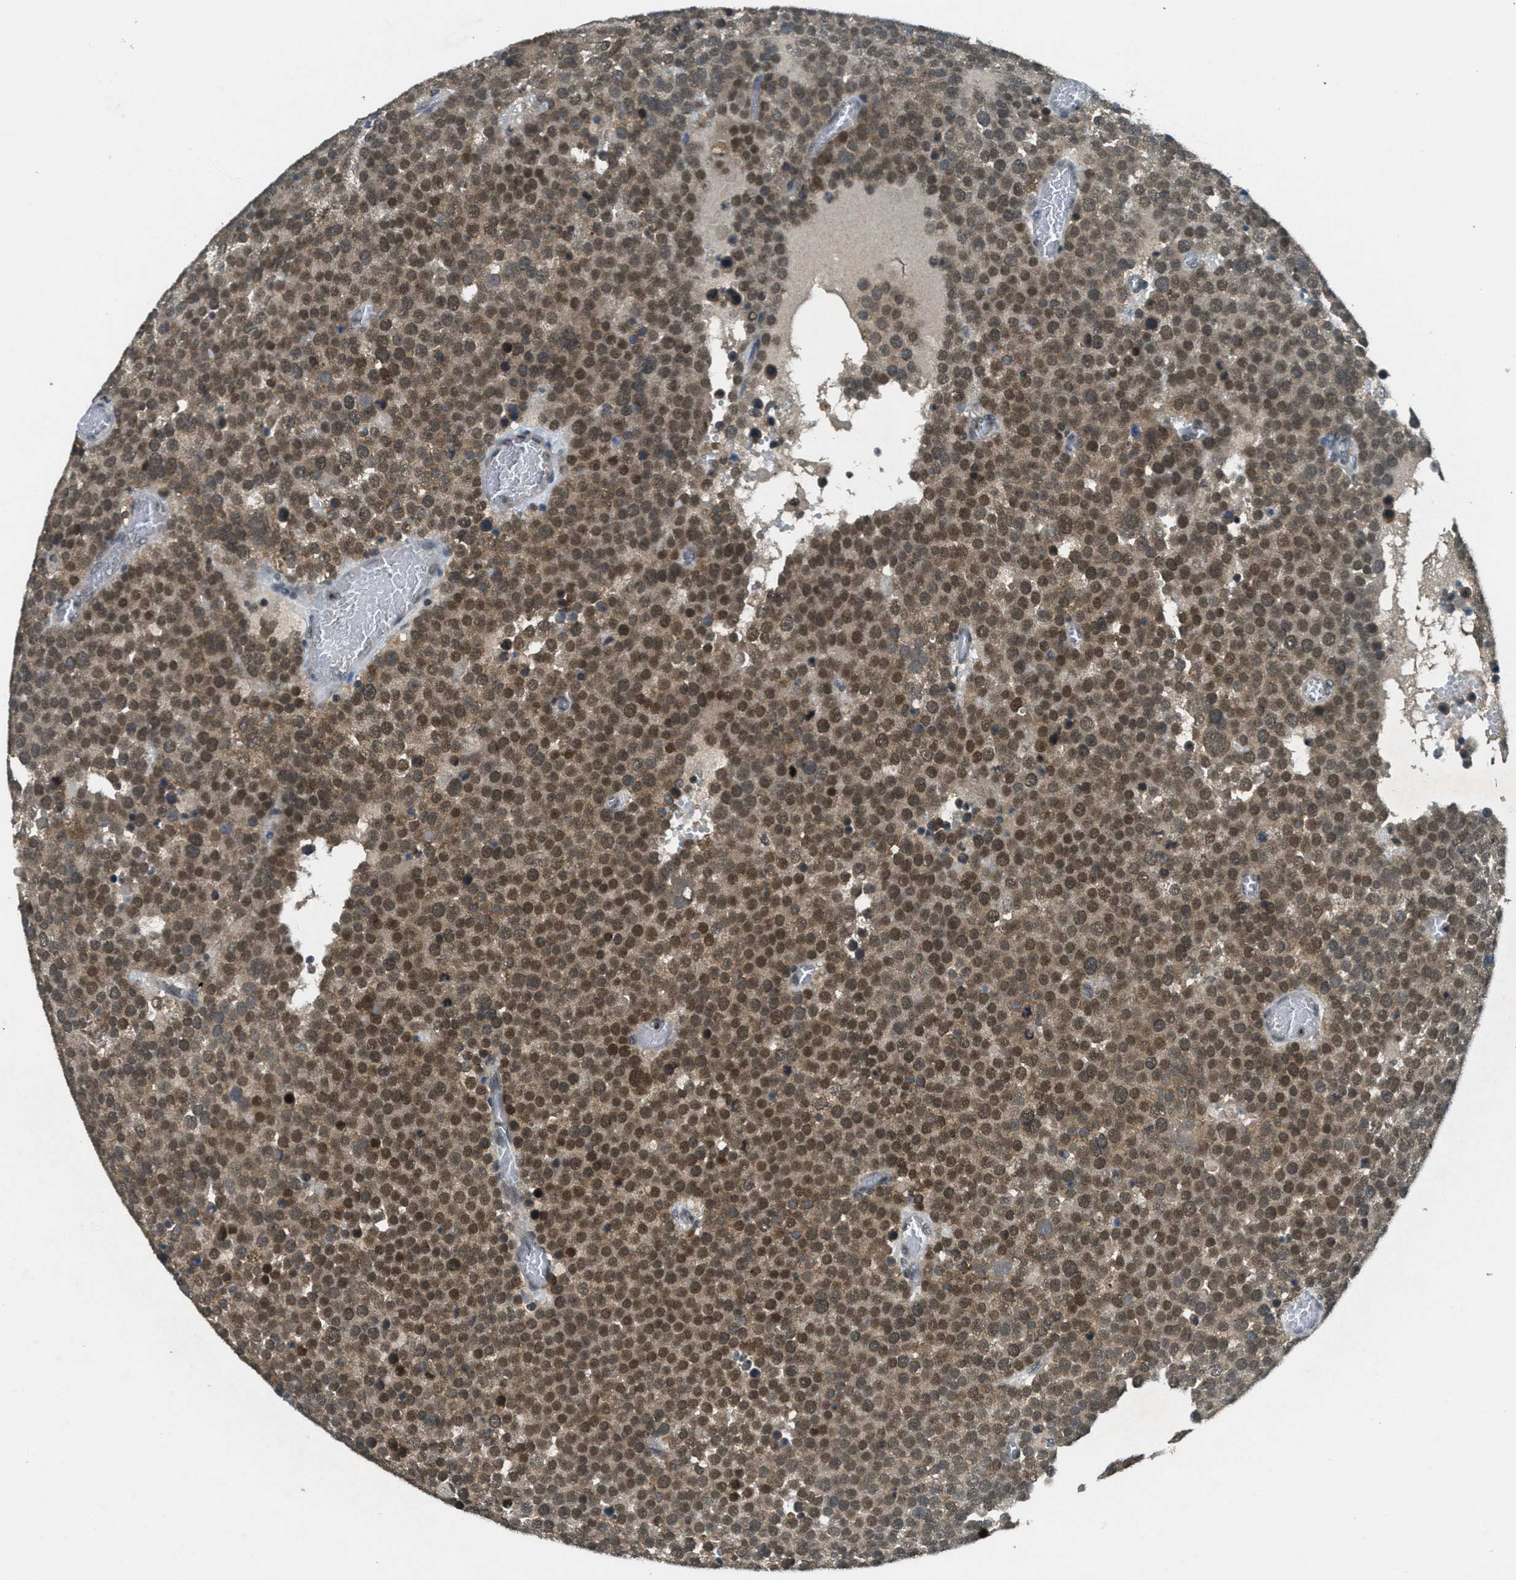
{"staining": {"intensity": "moderate", "quantity": ">75%", "location": "cytoplasmic/membranous,nuclear"}, "tissue": "testis cancer", "cell_type": "Tumor cells", "image_type": "cancer", "snomed": [{"axis": "morphology", "description": "Normal tissue, NOS"}, {"axis": "morphology", "description": "Seminoma, NOS"}, {"axis": "topography", "description": "Testis"}], "caption": "Brown immunohistochemical staining in human testis cancer (seminoma) reveals moderate cytoplasmic/membranous and nuclear positivity in approximately >75% of tumor cells.", "gene": "TCF20", "patient": {"sex": "male", "age": 71}}